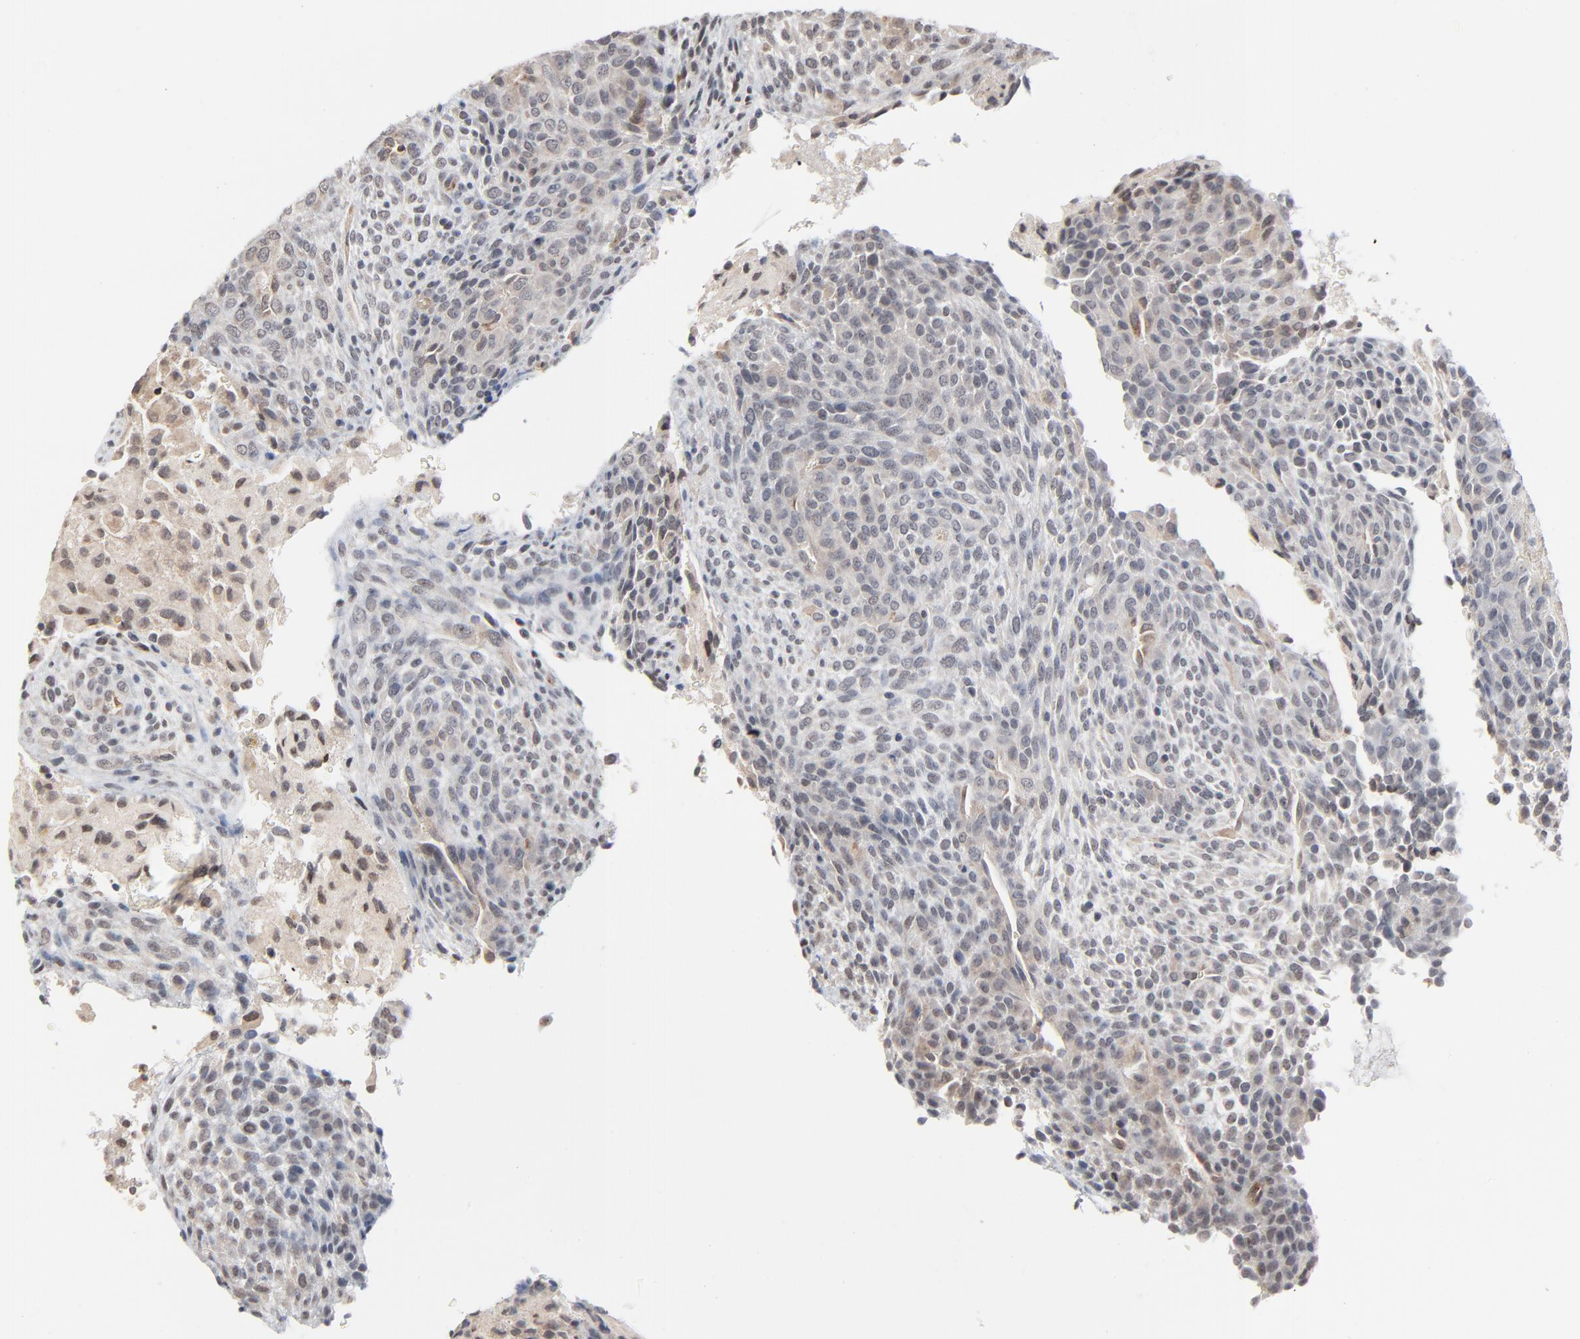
{"staining": {"intensity": "negative", "quantity": "none", "location": "none"}, "tissue": "glioma", "cell_type": "Tumor cells", "image_type": "cancer", "snomed": [{"axis": "morphology", "description": "Glioma, malignant, High grade"}, {"axis": "topography", "description": "Cerebral cortex"}], "caption": "The immunohistochemistry (IHC) image has no significant positivity in tumor cells of malignant glioma (high-grade) tissue. Nuclei are stained in blue.", "gene": "ITPR3", "patient": {"sex": "female", "age": 55}}